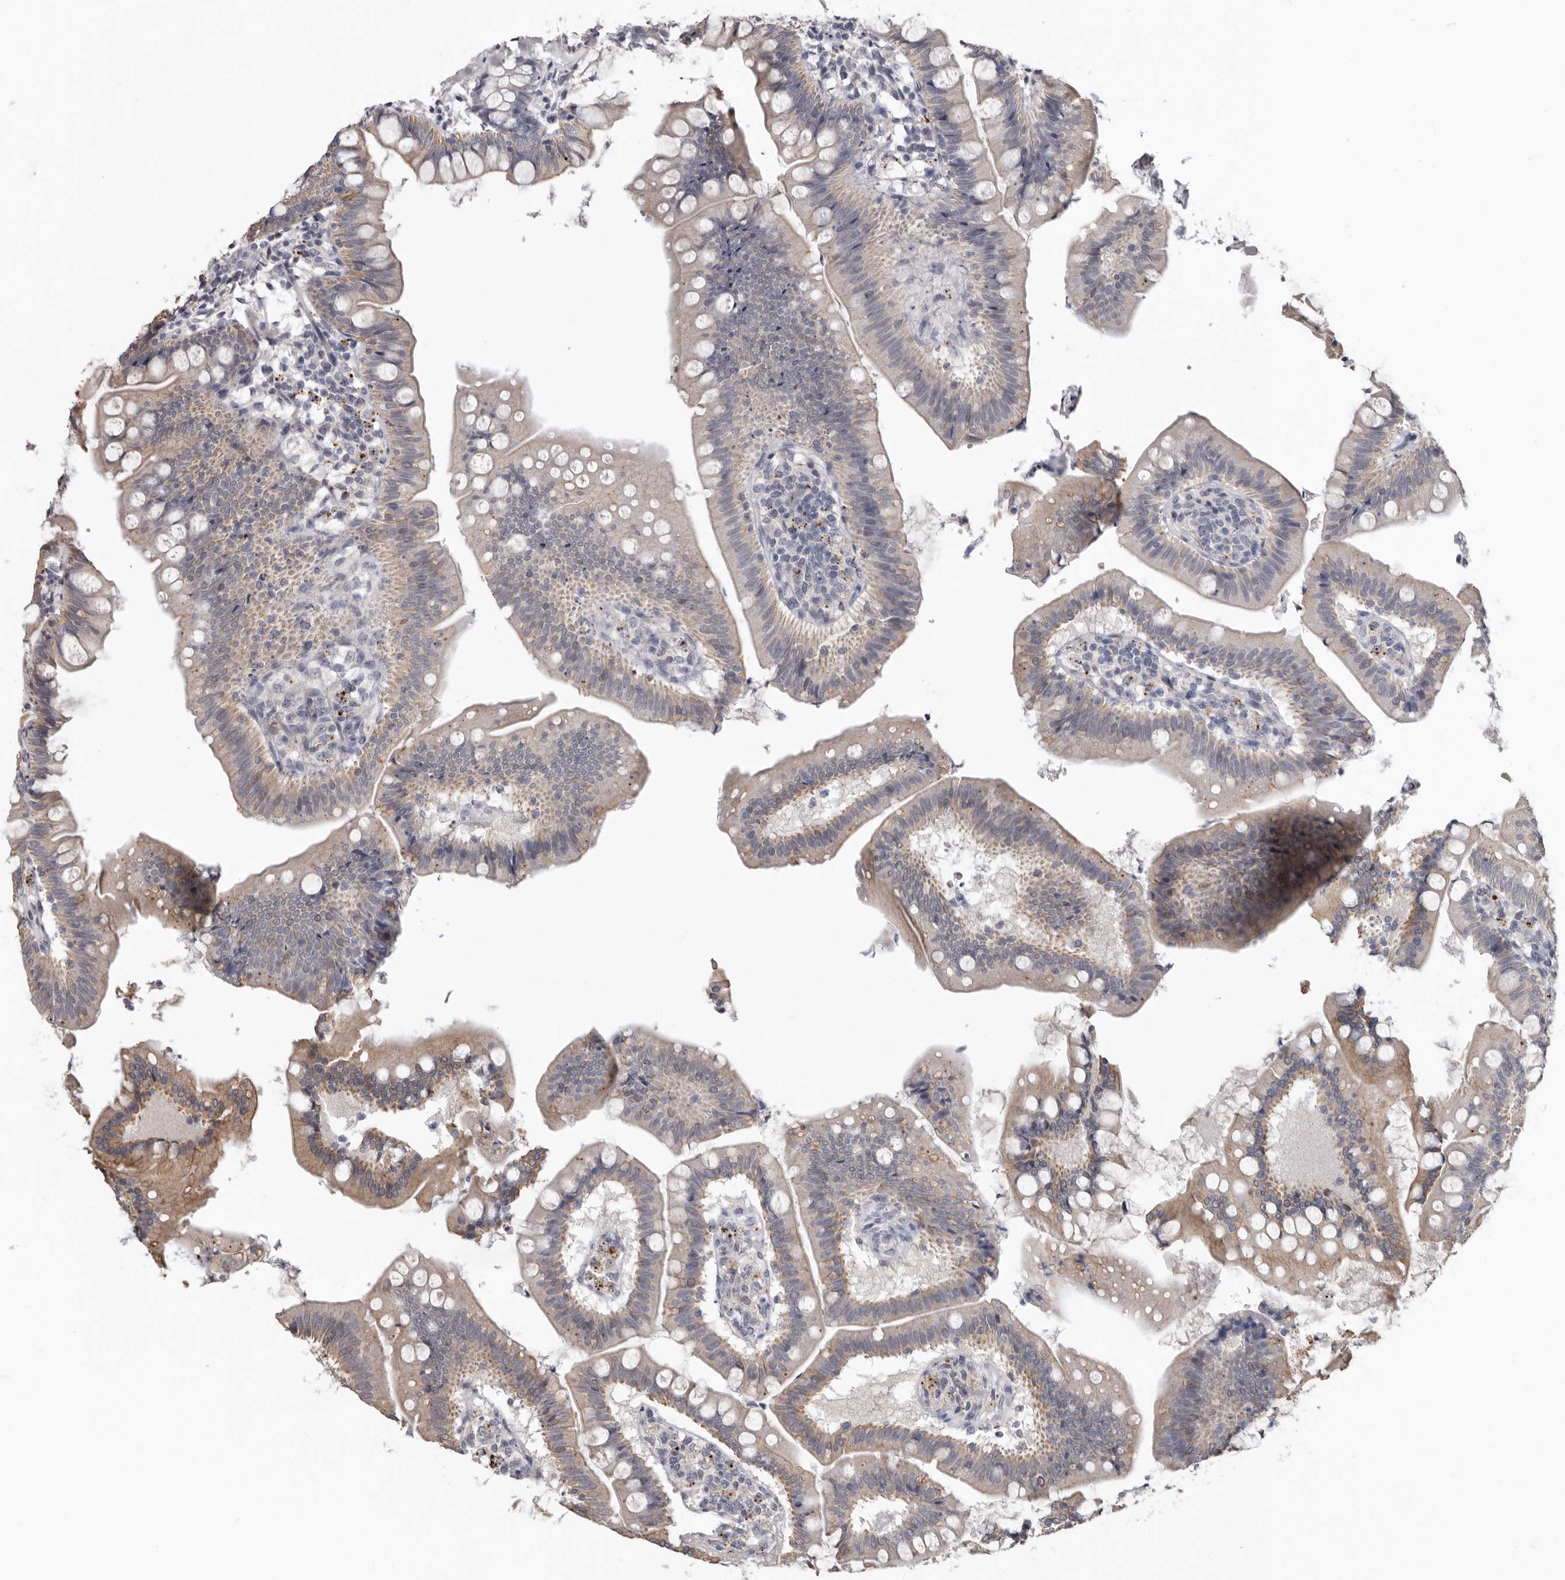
{"staining": {"intensity": "weak", "quantity": "25%-75%", "location": "cytoplasmic/membranous"}, "tissue": "small intestine", "cell_type": "Glandular cells", "image_type": "normal", "snomed": [{"axis": "morphology", "description": "Normal tissue, NOS"}, {"axis": "topography", "description": "Small intestine"}], "caption": "This histopathology image displays immunohistochemistry staining of unremarkable small intestine, with low weak cytoplasmic/membranous positivity in approximately 25%-75% of glandular cells.", "gene": "NMUR1", "patient": {"sex": "male", "age": 7}}